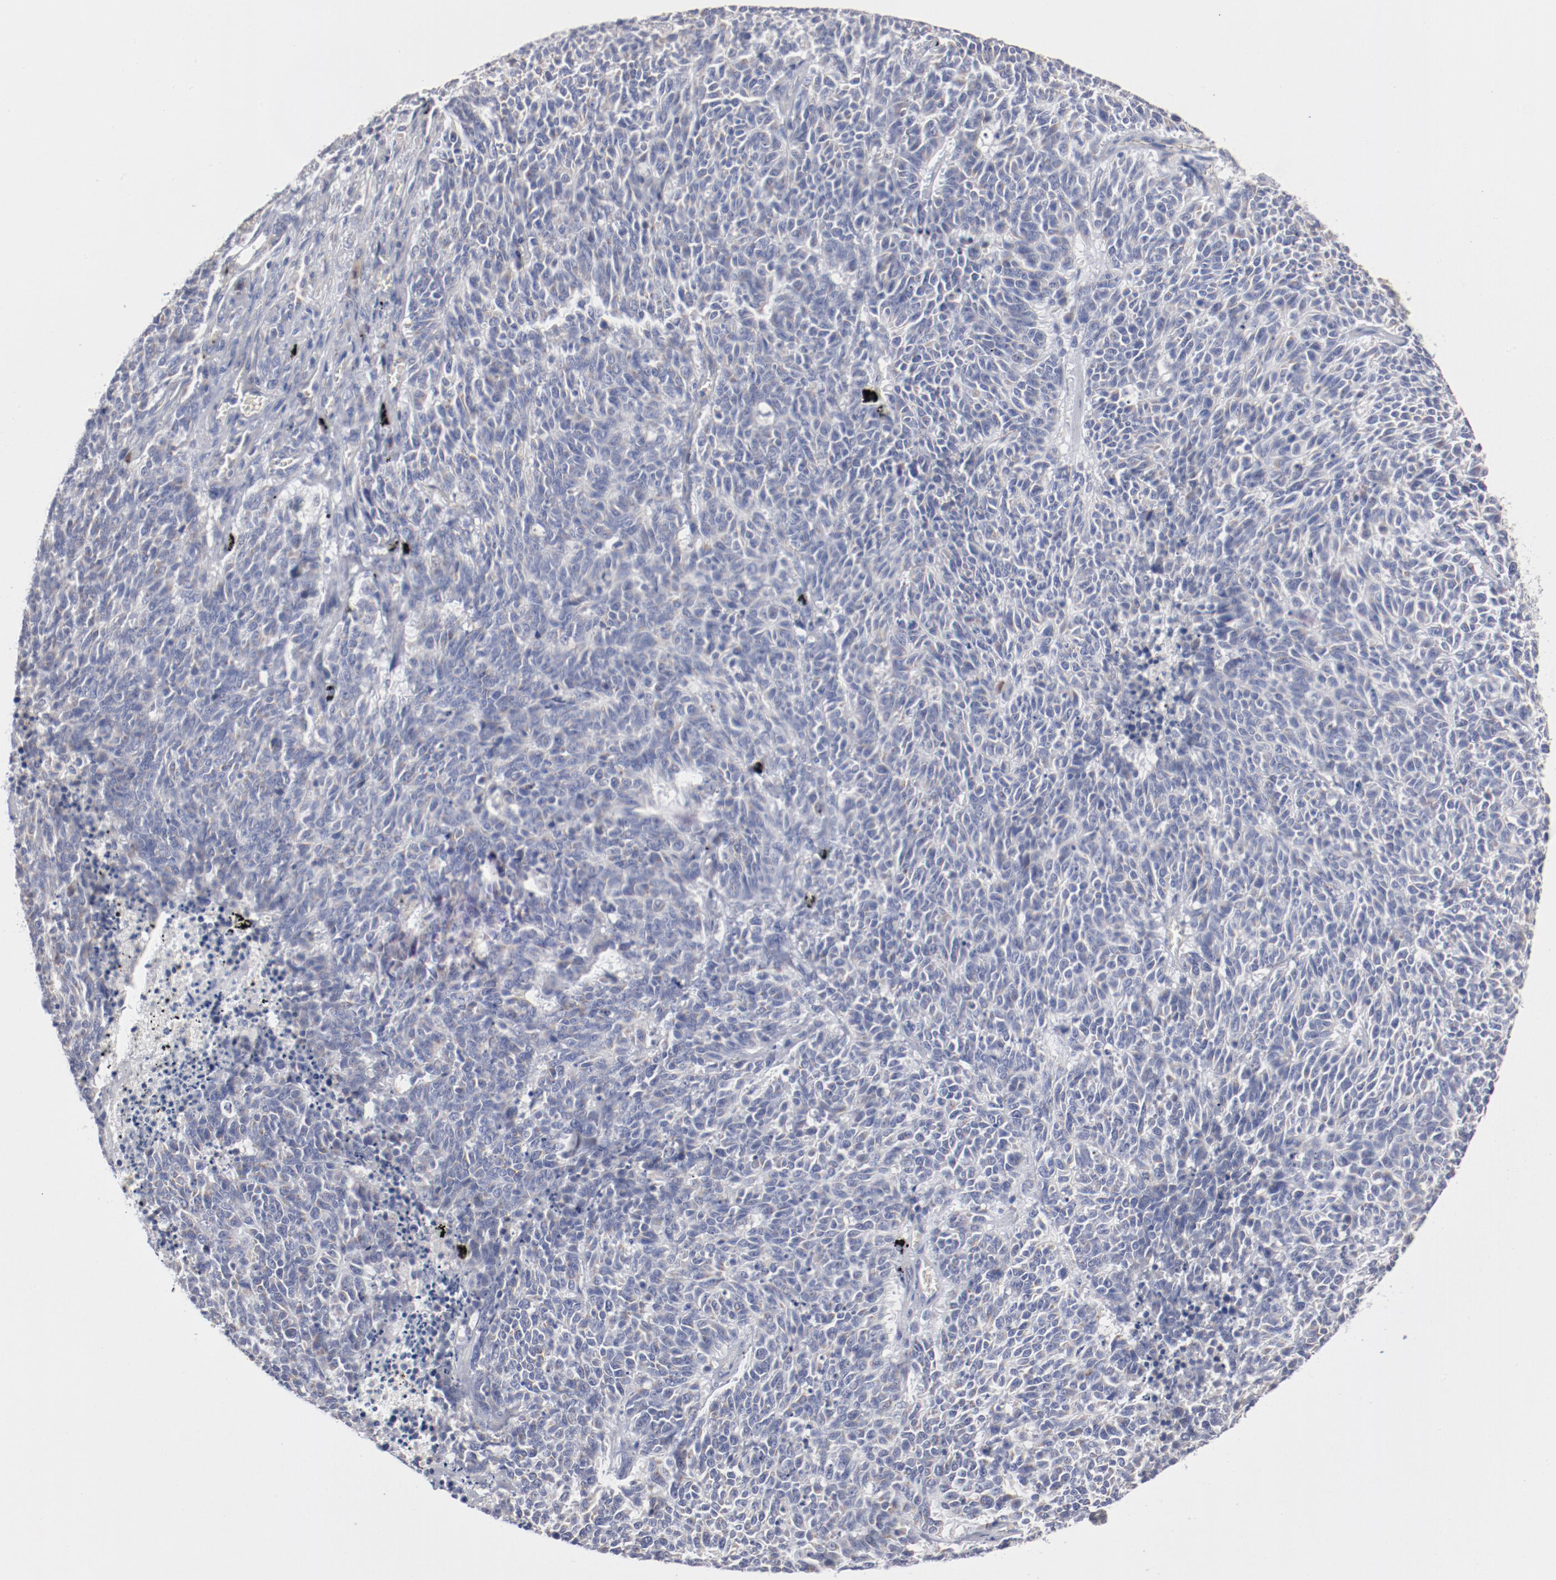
{"staining": {"intensity": "weak", "quantity": "<25%", "location": "cytoplasmic/membranous"}, "tissue": "lung cancer", "cell_type": "Tumor cells", "image_type": "cancer", "snomed": [{"axis": "morphology", "description": "Neoplasm, malignant, NOS"}, {"axis": "topography", "description": "Lung"}], "caption": "An image of human lung cancer (neoplasm (malignant)) is negative for staining in tumor cells.", "gene": "AK7", "patient": {"sex": "female", "age": 58}}